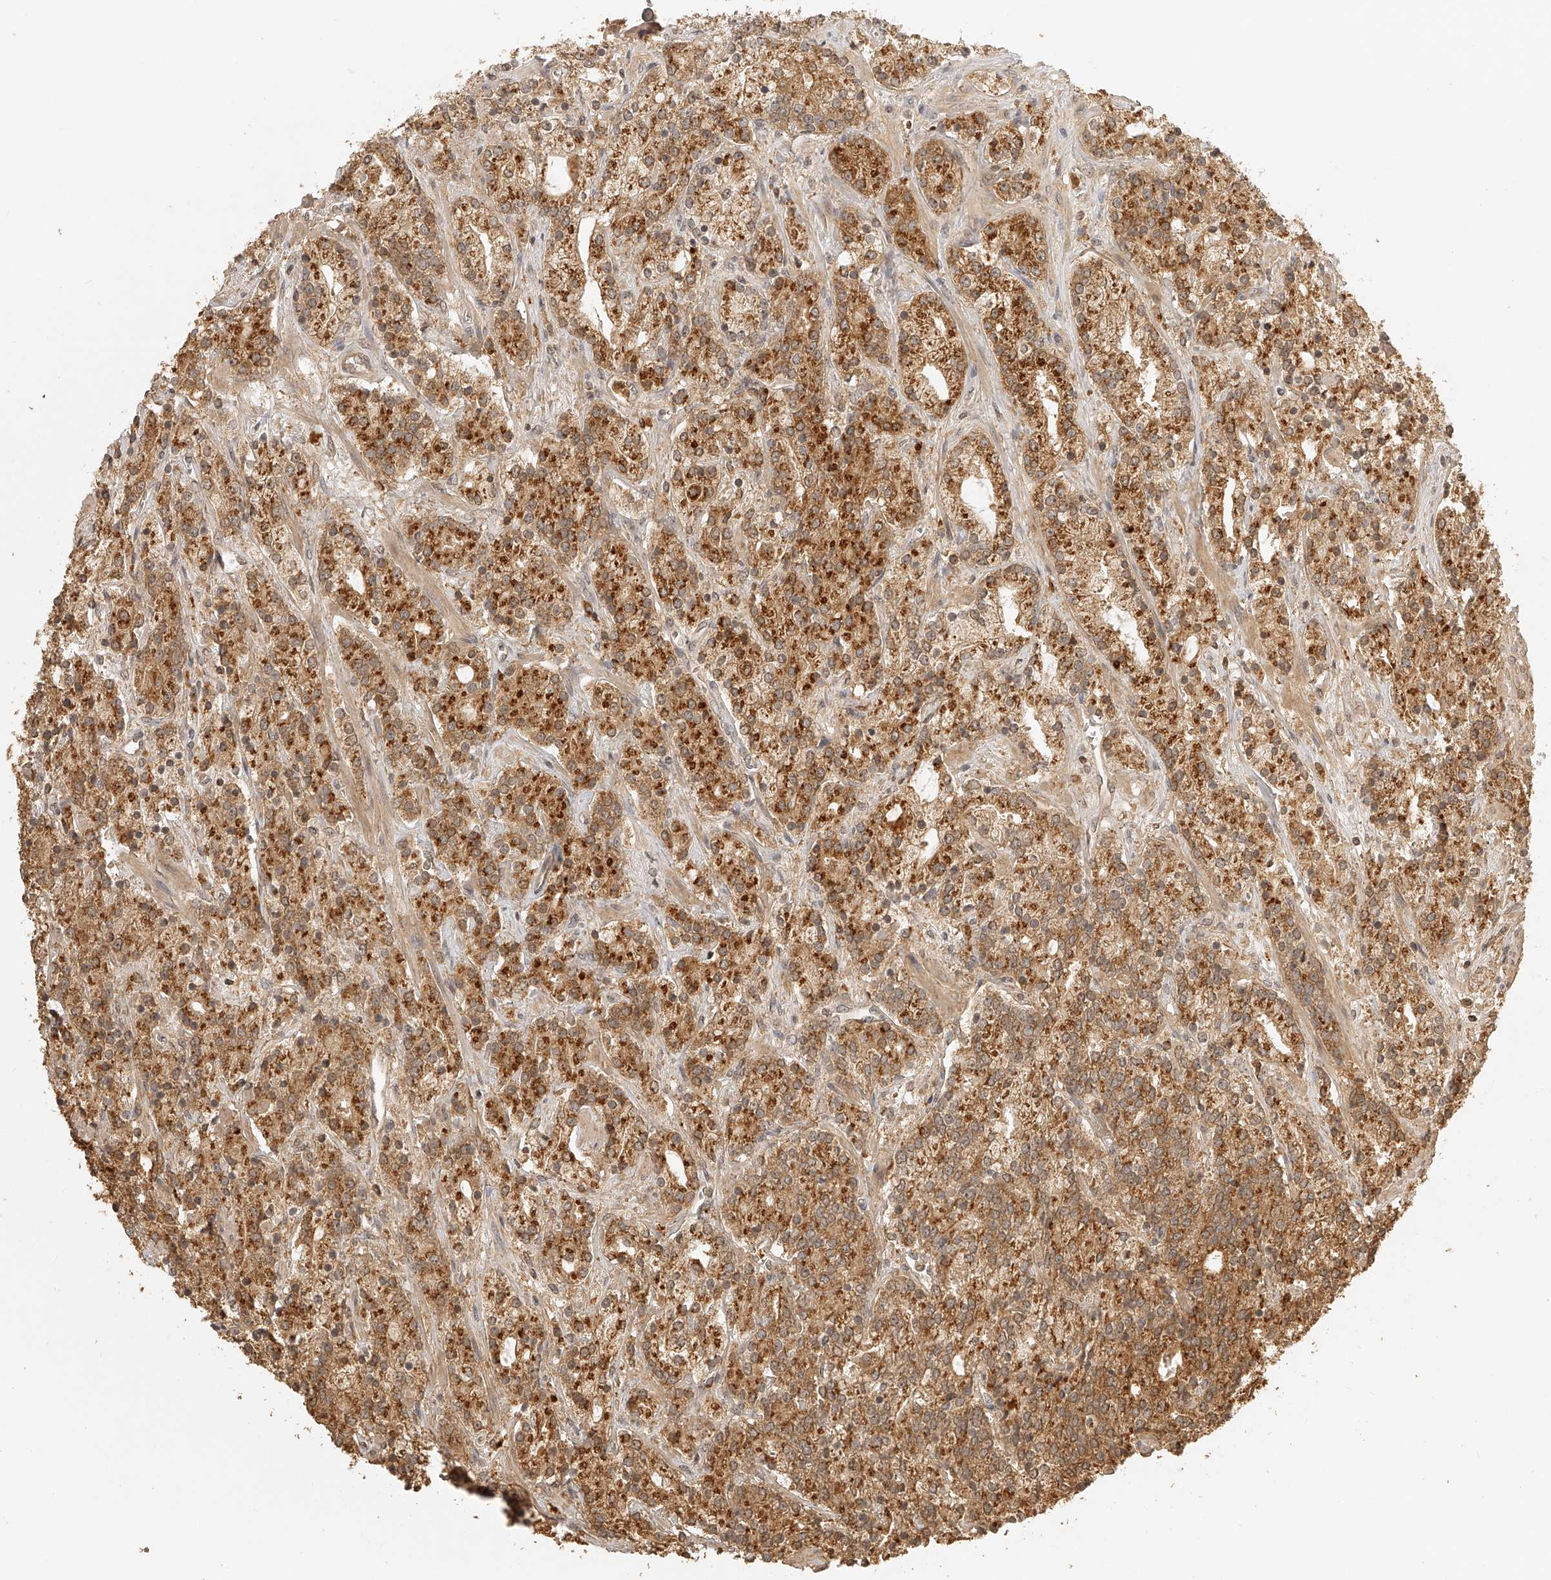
{"staining": {"intensity": "moderate", "quantity": ">75%", "location": "cytoplasmic/membranous"}, "tissue": "prostate cancer", "cell_type": "Tumor cells", "image_type": "cancer", "snomed": [{"axis": "morphology", "description": "Adenocarcinoma, High grade"}, {"axis": "topography", "description": "Prostate"}], "caption": "Brown immunohistochemical staining in high-grade adenocarcinoma (prostate) displays moderate cytoplasmic/membranous expression in about >75% of tumor cells. (DAB (3,3'-diaminobenzidine) IHC, brown staining for protein, blue staining for nuclei).", "gene": "BCL2L11", "patient": {"sex": "male", "age": 71}}